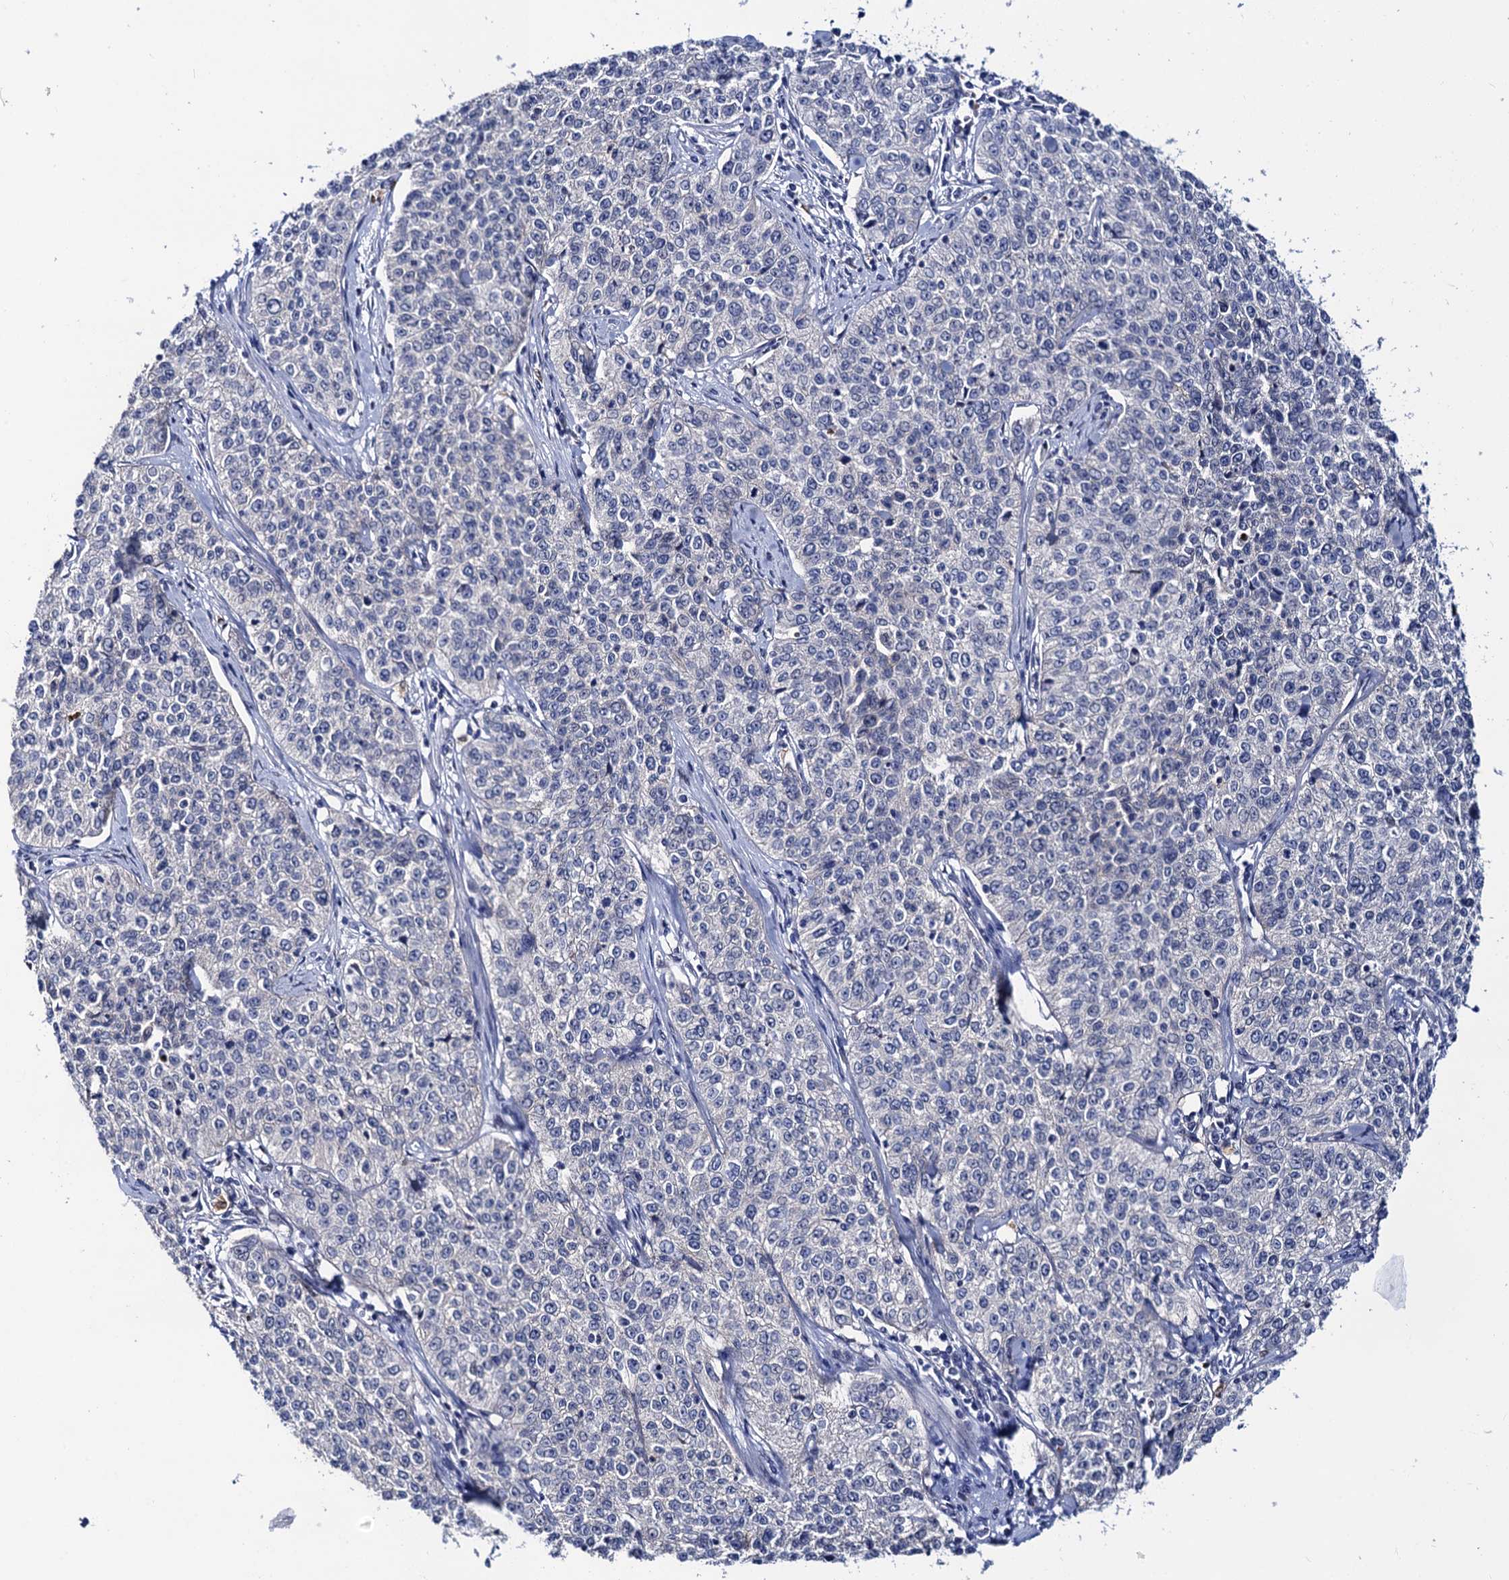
{"staining": {"intensity": "negative", "quantity": "none", "location": "none"}, "tissue": "cervical cancer", "cell_type": "Tumor cells", "image_type": "cancer", "snomed": [{"axis": "morphology", "description": "Squamous cell carcinoma, NOS"}, {"axis": "topography", "description": "Cervix"}], "caption": "IHC histopathology image of neoplastic tissue: cervical cancer stained with DAB exhibits no significant protein expression in tumor cells. (DAB immunohistochemistry (IHC) visualized using brightfield microscopy, high magnification).", "gene": "ZDHHC18", "patient": {"sex": "female", "age": 35}}